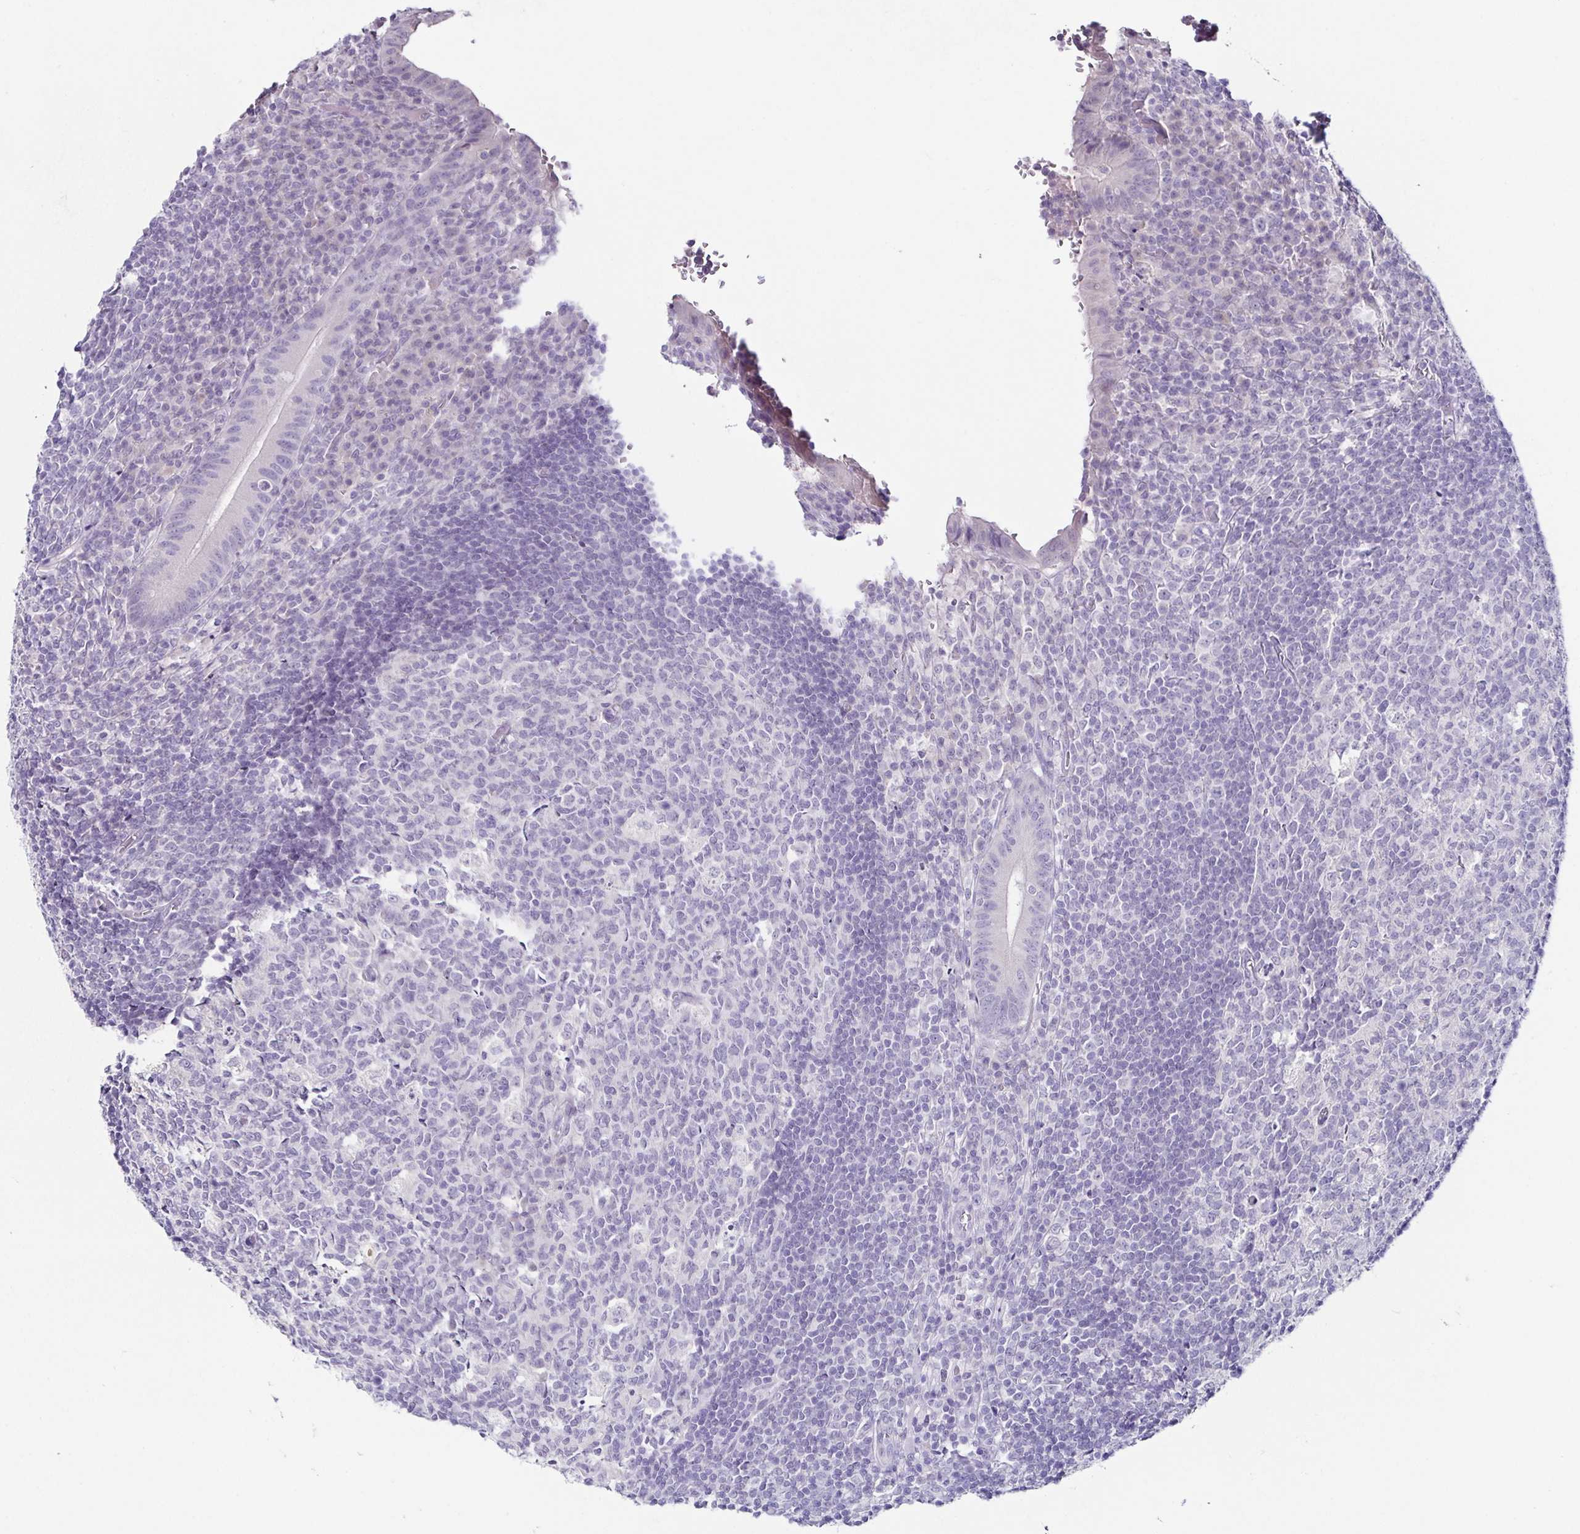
{"staining": {"intensity": "negative", "quantity": "none", "location": "none"}, "tissue": "appendix", "cell_type": "Glandular cells", "image_type": "normal", "snomed": [{"axis": "morphology", "description": "Normal tissue, NOS"}, {"axis": "topography", "description": "Appendix"}], "caption": "An immunohistochemistry (IHC) micrograph of normal appendix is shown. There is no staining in glandular cells of appendix. (IHC, brightfield microscopy, high magnification).", "gene": "TP73", "patient": {"sex": "male", "age": 18}}